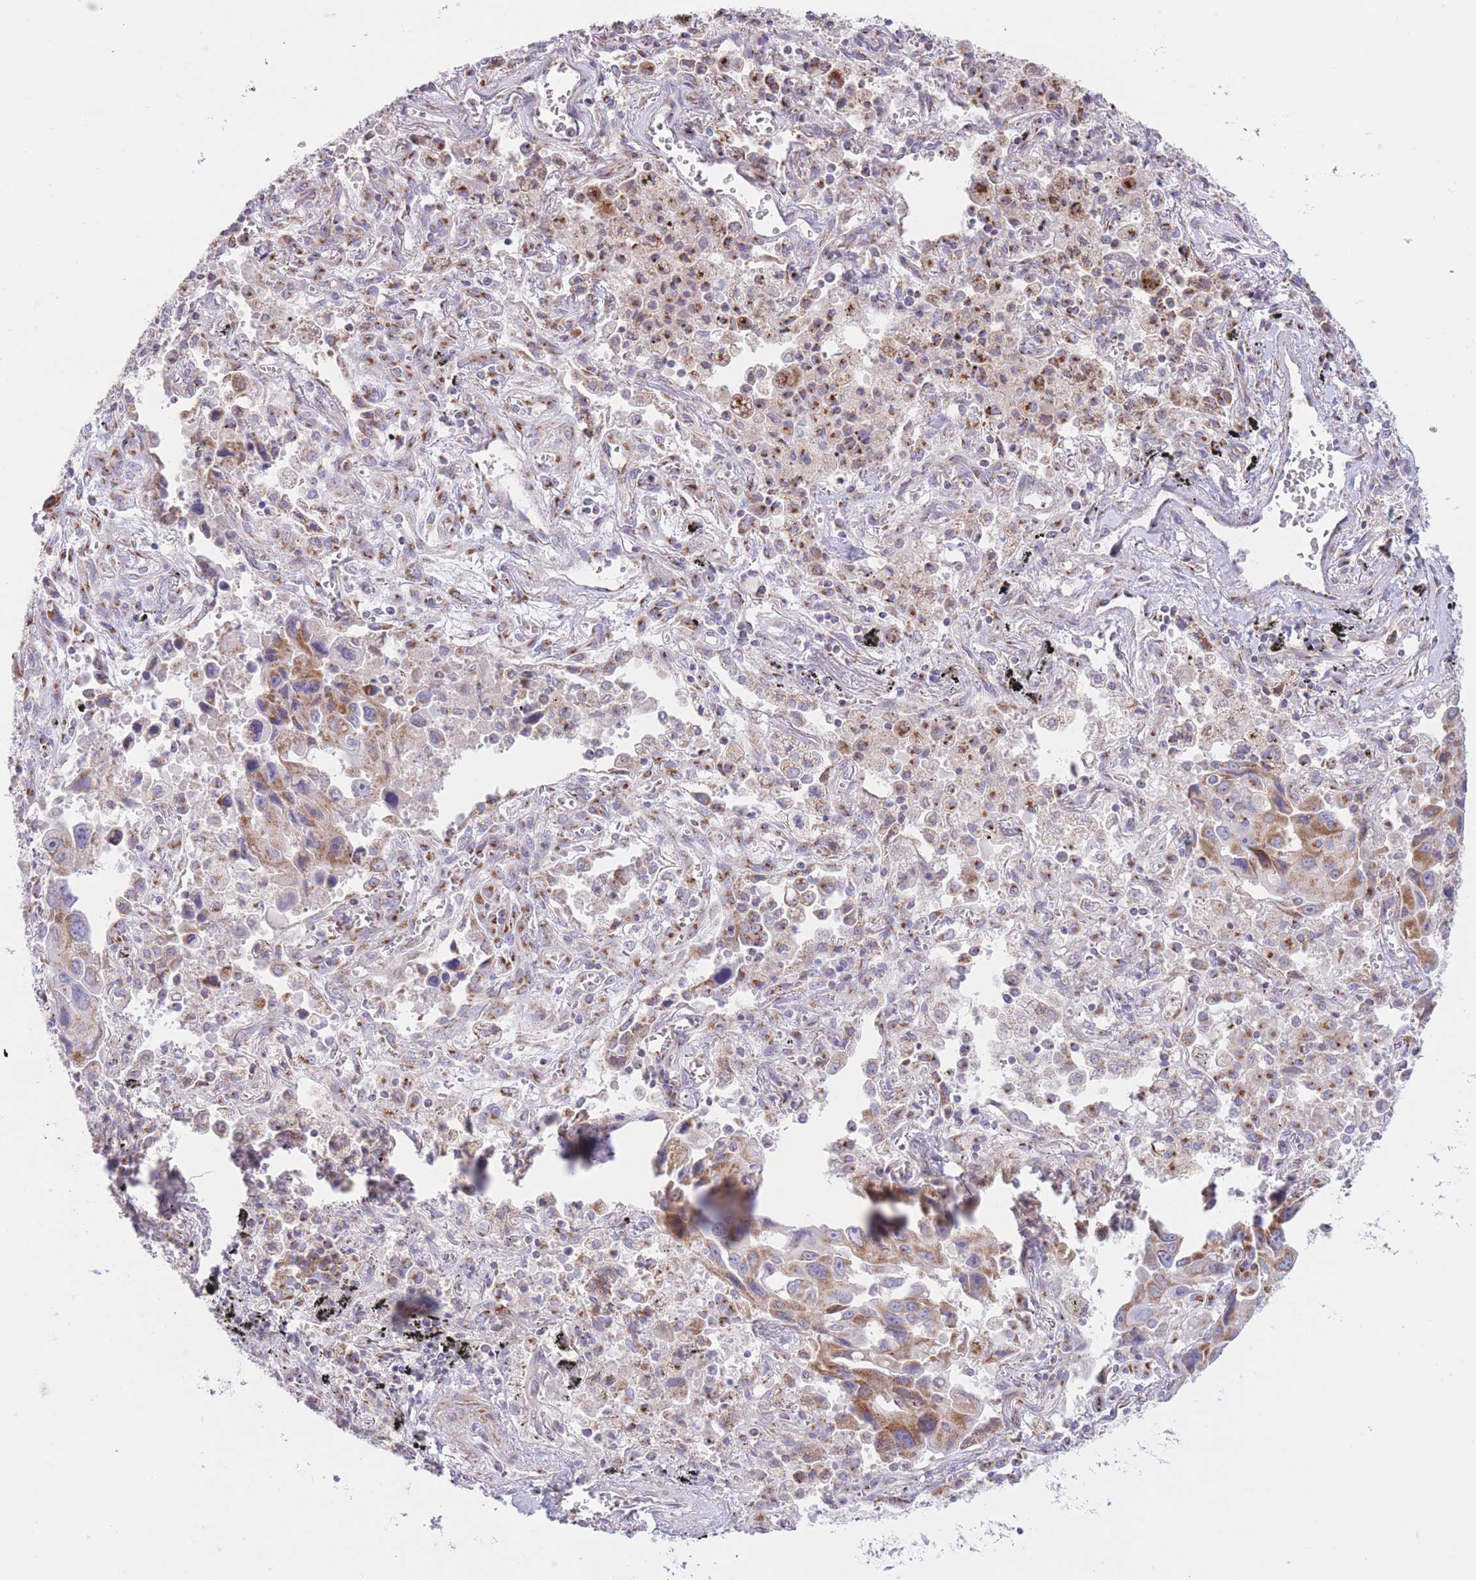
{"staining": {"intensity": "moderate", "quantity": ">75%", "location": "cytoplasmic/membranous"}, "tissue": "lung cancer", "cell_type": "Tumor cells", "image_type": "cancer", "snomed": [{"axis": "morphology", "description": "Adenocarcinoma, NOS"}, {"axis": "topography", "description": "Lung"}], "caption": "Lung adenocarcinoma was stained to show a protein in brown. There is medium levels of moderate cytoplasmic/membranous positivity in about >75% of tumor cells.", "gene": "MPND", "patient": {"sex": "male", "age": 66}}